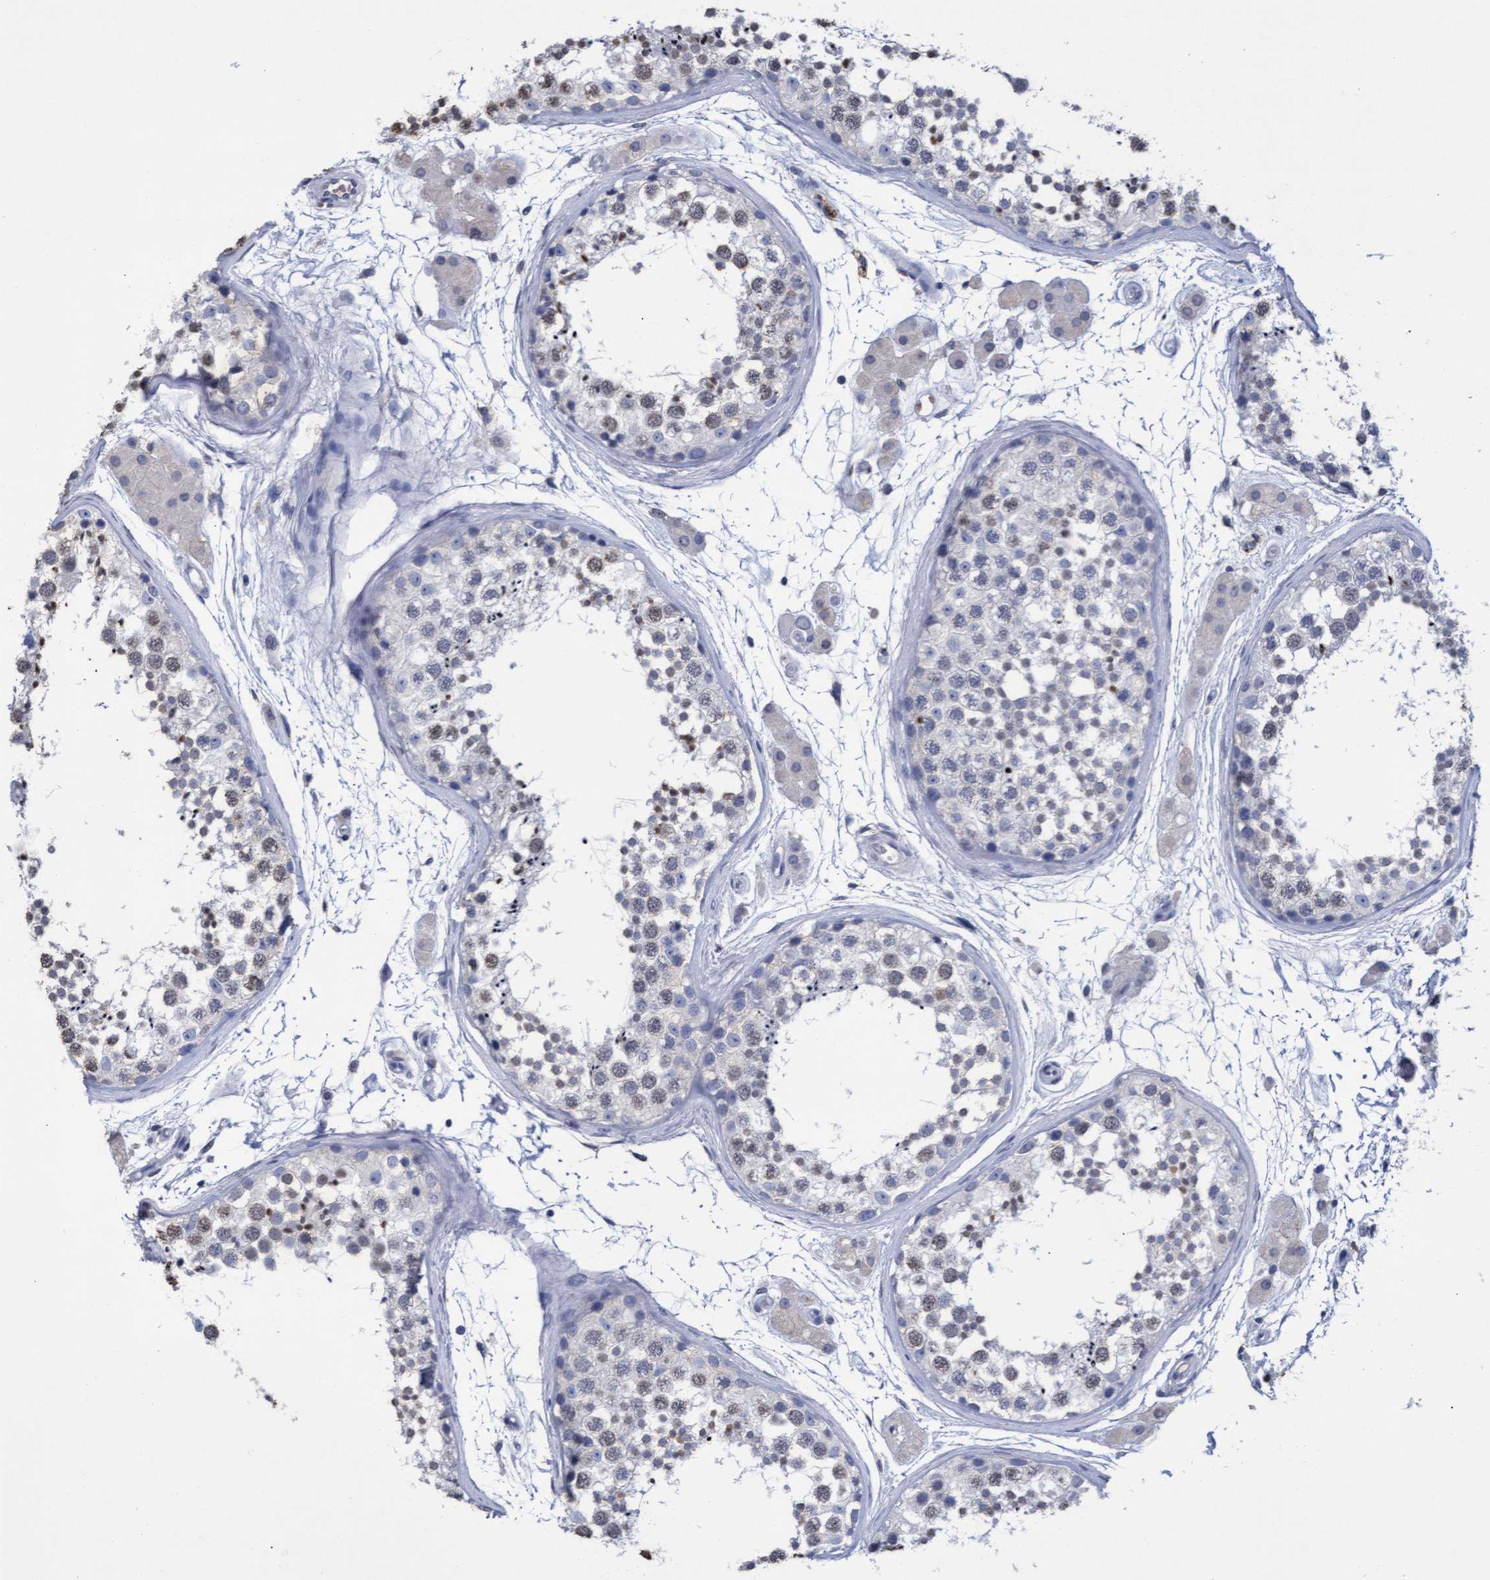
{"staining": {"intensity": "weak", "quantity": "<25%", "location": "cytoplasmic/membranous,nuclear"}, "tissue": "testis", "cell_type": "Cells in seminiferous ducts", "image_type": "normal", "snomed": [{"axis": "morphology", "description": "Normal tissue, NOS"}, {"axis": "topography", "description": "Testis"}], "caption": "IHC micrograph of normal testis: human testis stained with DAB exhibits no significant protein positivity in cells in seminiferous ducts. (DAB (3,3'-diaminobenzidine) IHC, high magnification).", "gene": "GPR39", "patient": {"sex": "male", "age": 56}}